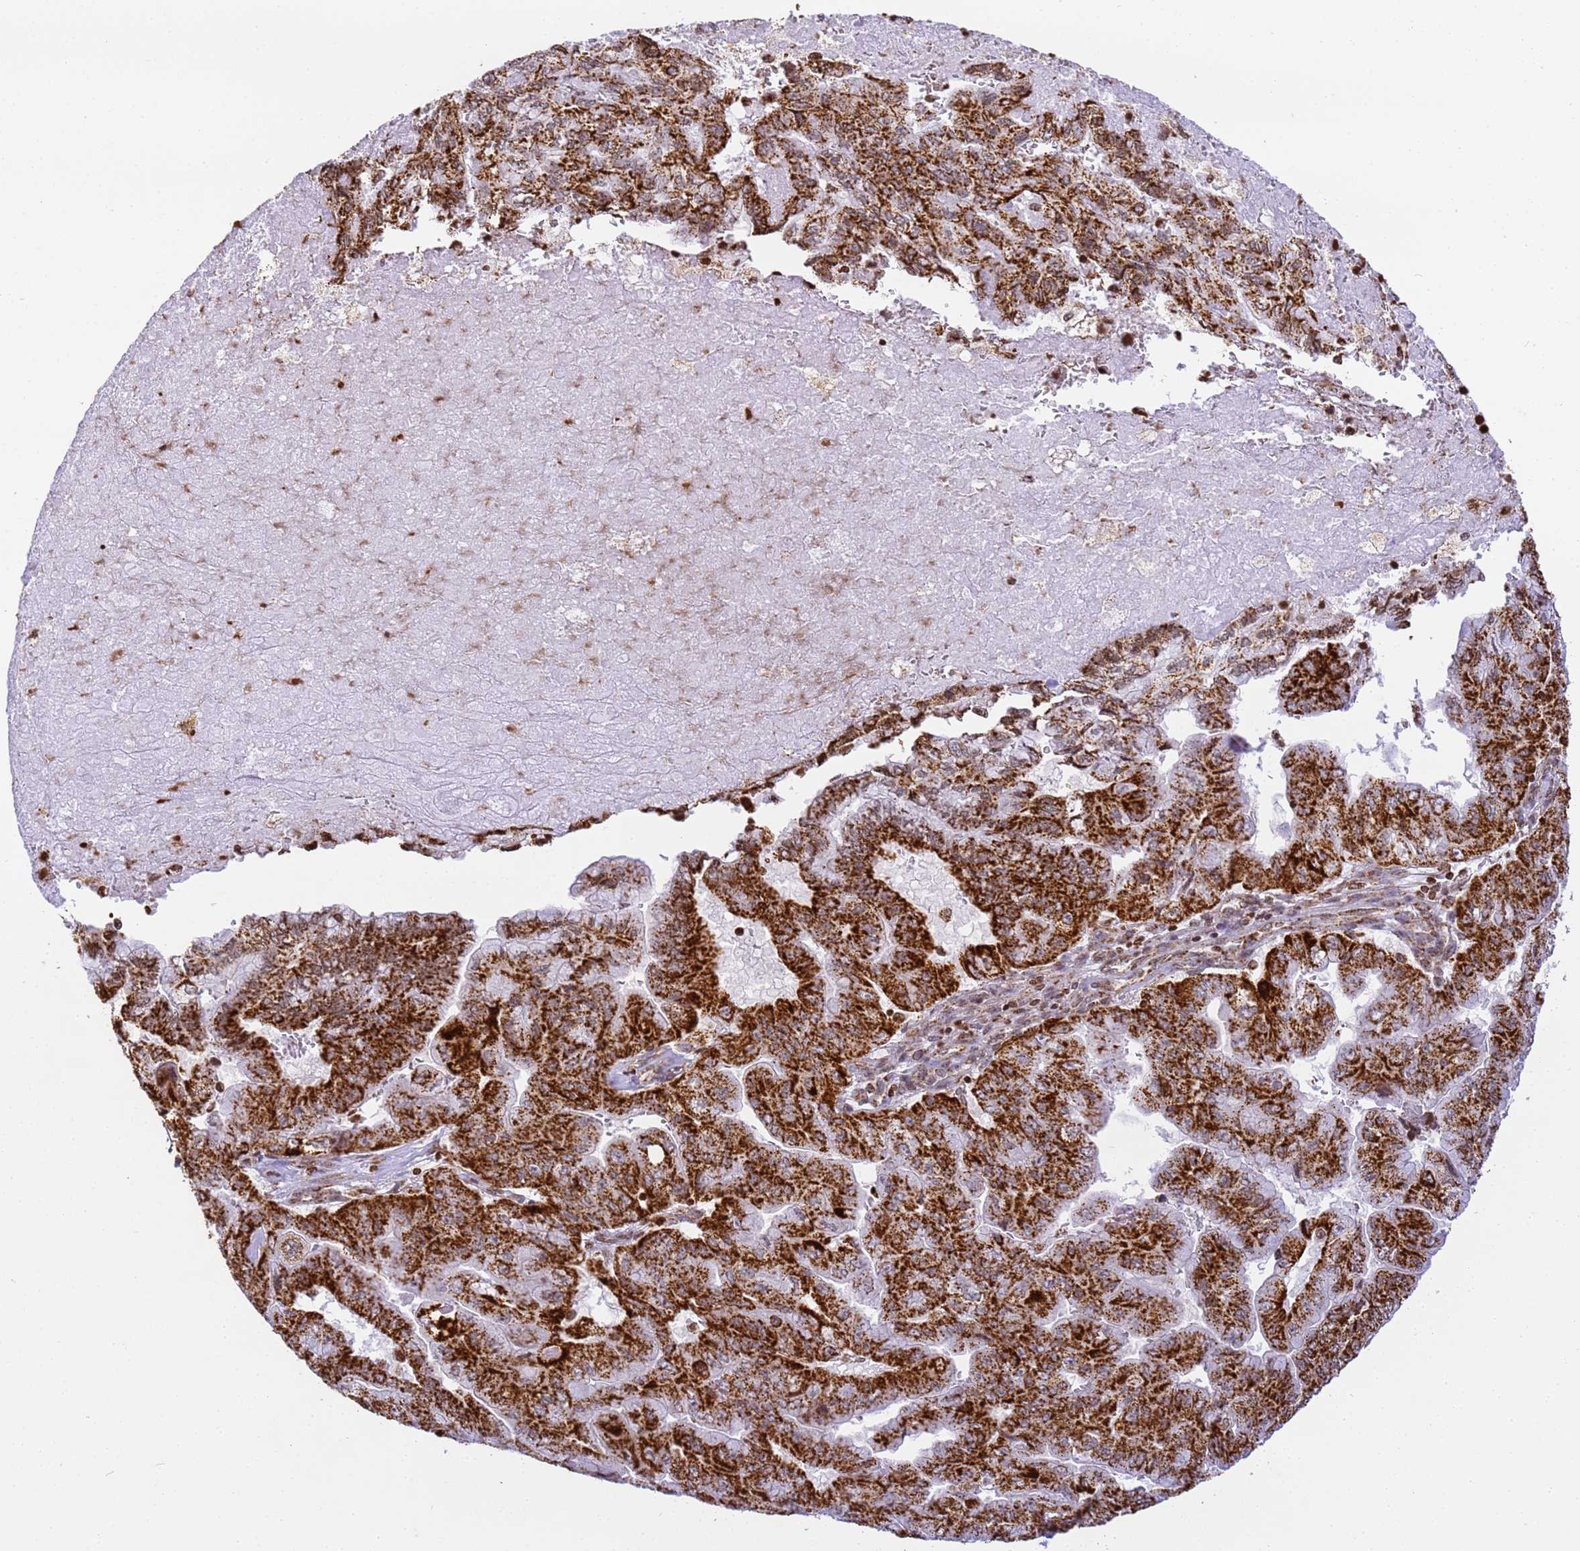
{"staining": {"intensity": "strong", "quantity": ">75%", "location": "cytoplasmic/membranous"}, "tissue": "pancreatic cancer", "cell_type": "Tumor cells", "image_type": "cancer", "snomed": [{"axis": "morphology", "description": "Adenocarcinoma, NOS"}, {"axis": "topography", "description": "Pancreas"}], "caption": "Strong cytoplasmic/membranous staining for a protein is identified in approximately >75% of tumor cells of adenocarcinoma (pancreatic) using IHC.", "gene": "HSPE1", "patient": {"sex": "male", "age": 51}}